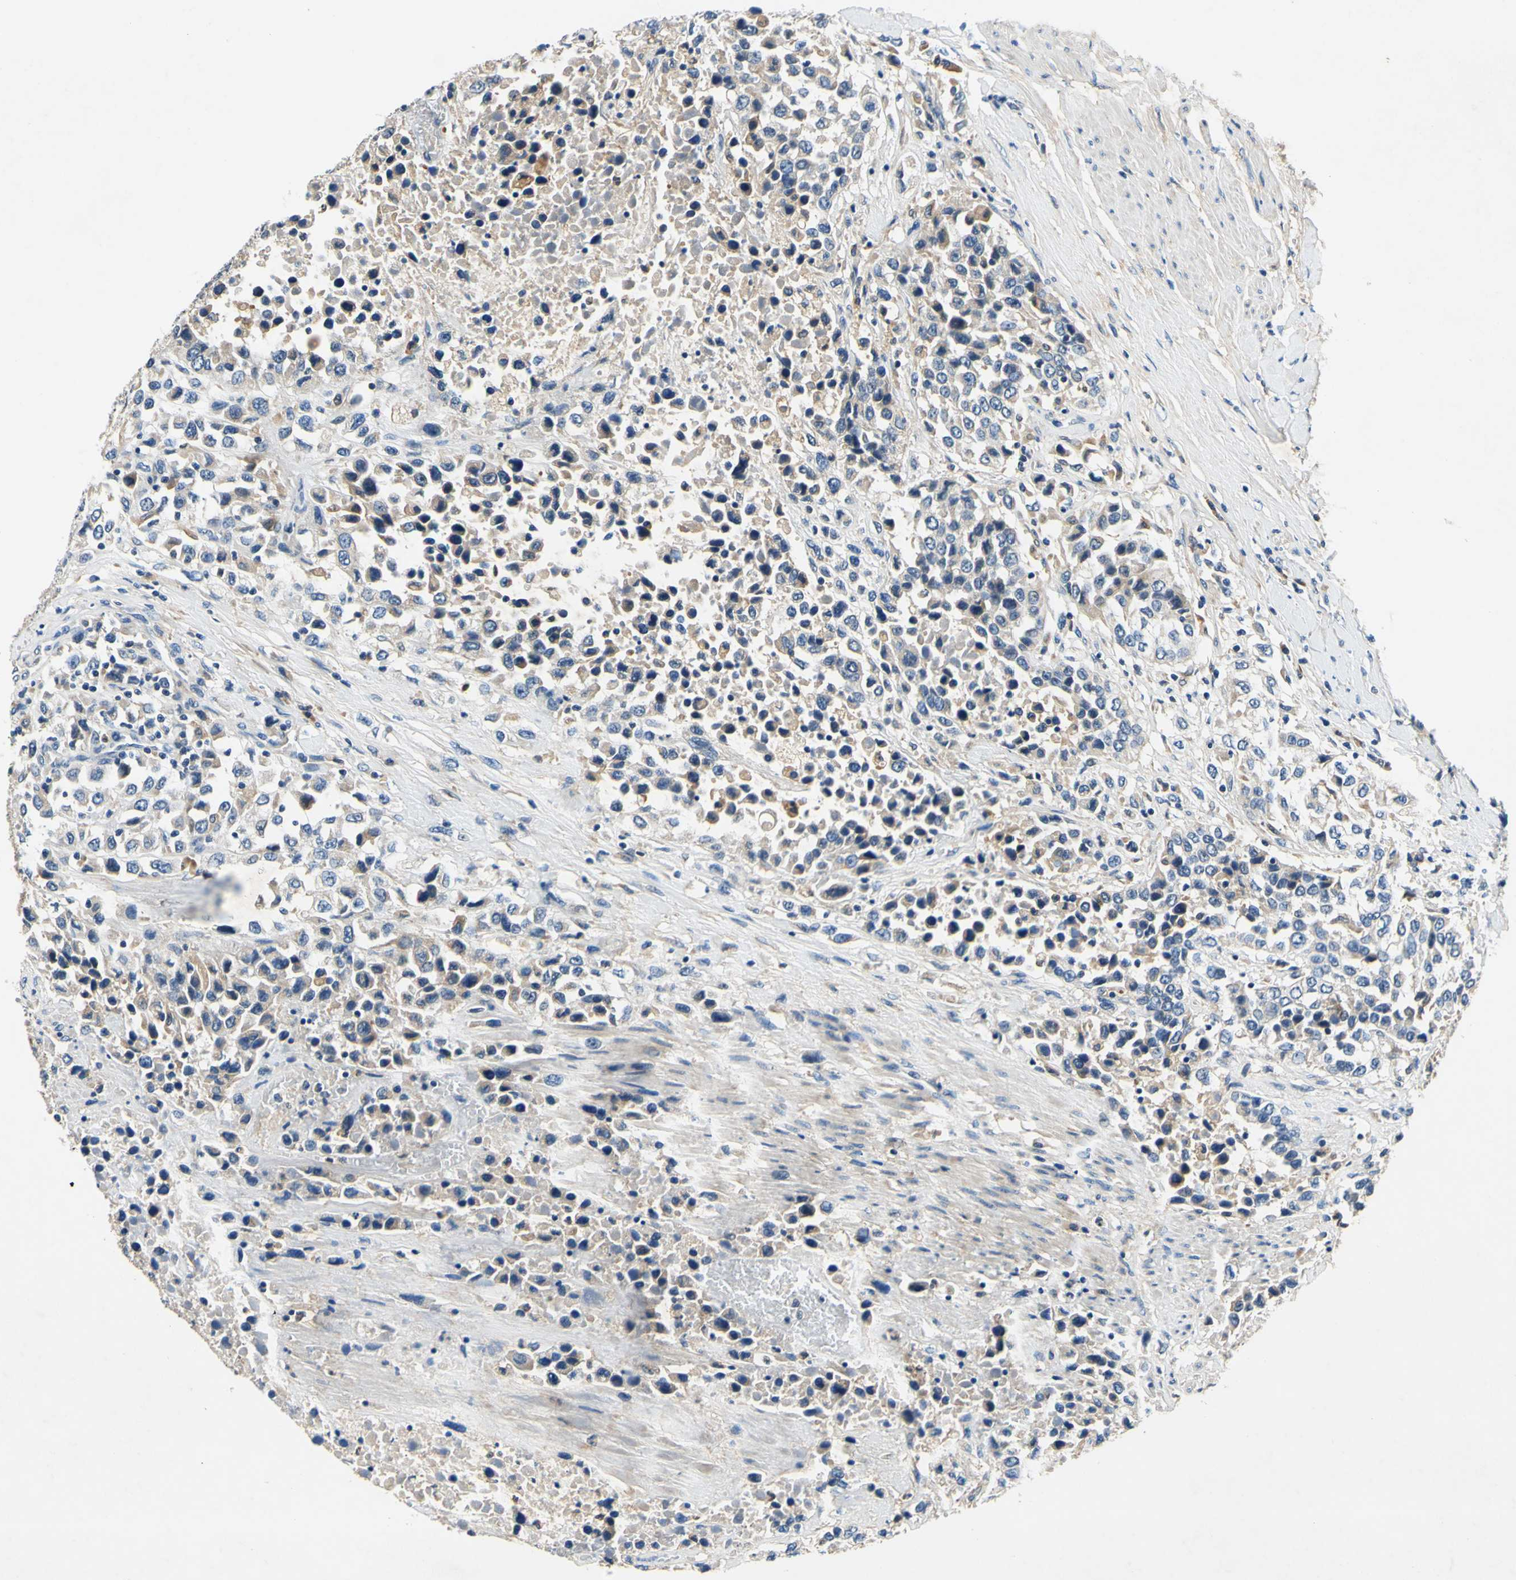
{"staining": {"intensity": "weak", "quantity": "<25%", "location": "cytoplasmic/membranous"}, "tissue": "urothelial cancer", "cell_type": "Tumor cells", "image_type": "cancer", "snomed": [{"axis": "morphology", "description": "Urothelial carcinoma, High grade"}, {"axis": "topography", "description": "Urinary bladder"}], "caption": "Protein analysis of urothelial carcinoma (high-grade) exhibits no significant positivity in tumor cells.", "gene": "PLA2G4A", "patient": {"sex": "female", "age": 80}}